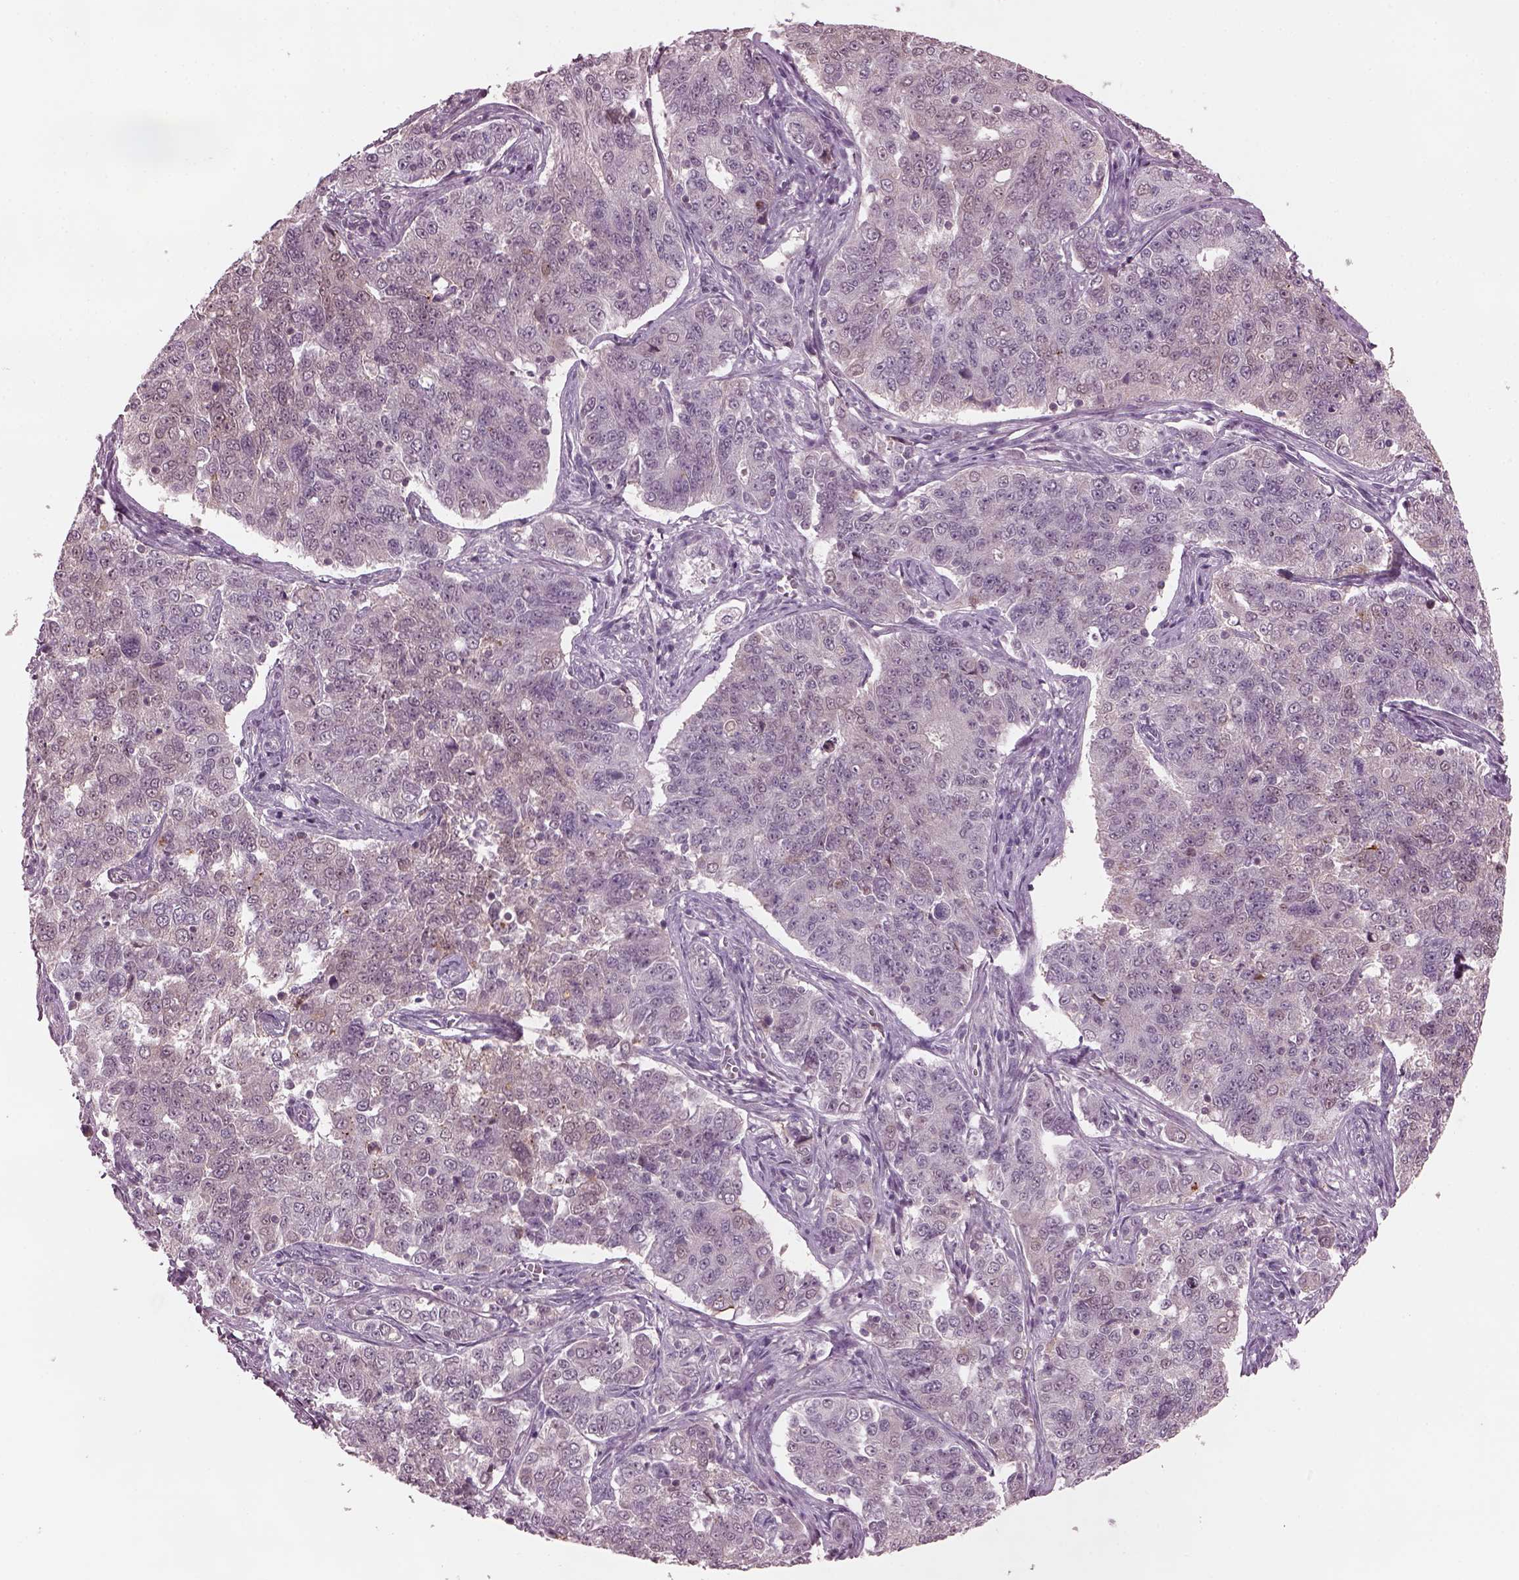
{"staining": {"intensity": "weak", "quantity": "<25%", "location": "cytoplasmic/membranous,nuclear"}, "tissue": "endometrial cancer", "cell_type": "Tumor cells", "image_type": "cancer", "snomed": [{"axis": "morphology", "description": "Adenocarcinoma, NOS"}, {"axis": "topography", "description": "Endometrium"}], "caption": "Endometrial cancer was stained to show a protein in brown. There is no significant positivity in tumor cells.", "gene": "SRI", "patient": {"sex": "female", "age": 43}}